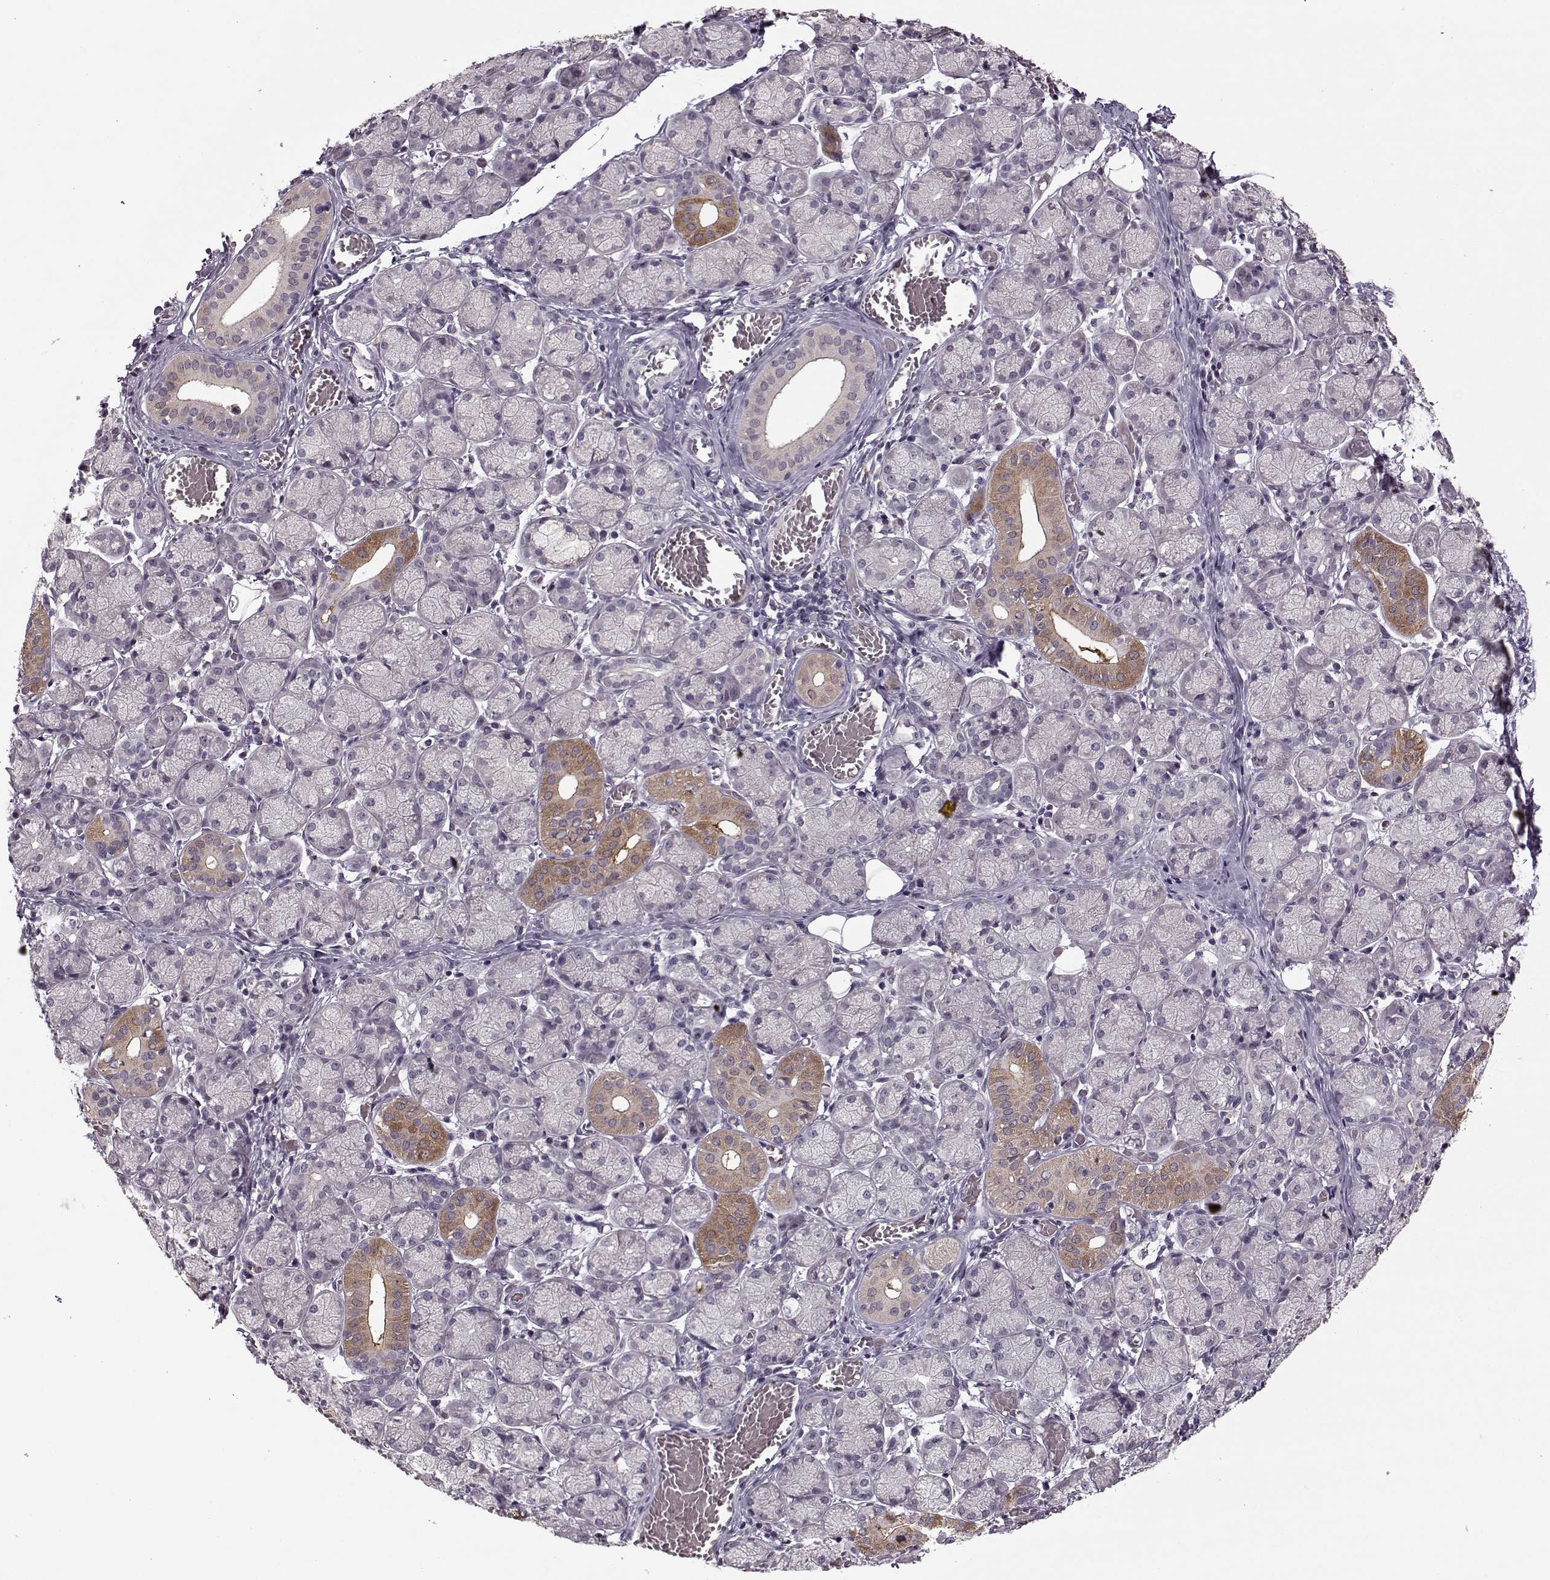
{"staining": {"intensity": "moderate", "quantity": "<25%", "location": "cytoplasmic/membranous"}, "tissue": "salivary gland", "cell_type": "Glandular cells", "image_type": "normal", "snomed": [{"axis": "morphology", "description": "Normal tissue, NOS"}, {"axis": "topography", "description": "Salivary gland"}, {"axis": "topography", "description": "Peripheral nerve tissue"}], "caption": "Protein staining reveals moderate cytoplasmic/membranous expression in approximately <25% of glandular cells in normal salivary gland. The protein is shown in brown color, while the nuclei are stained blue.", "gene": "ACOT11", "patient": {"sex": "female", "age": 24}}